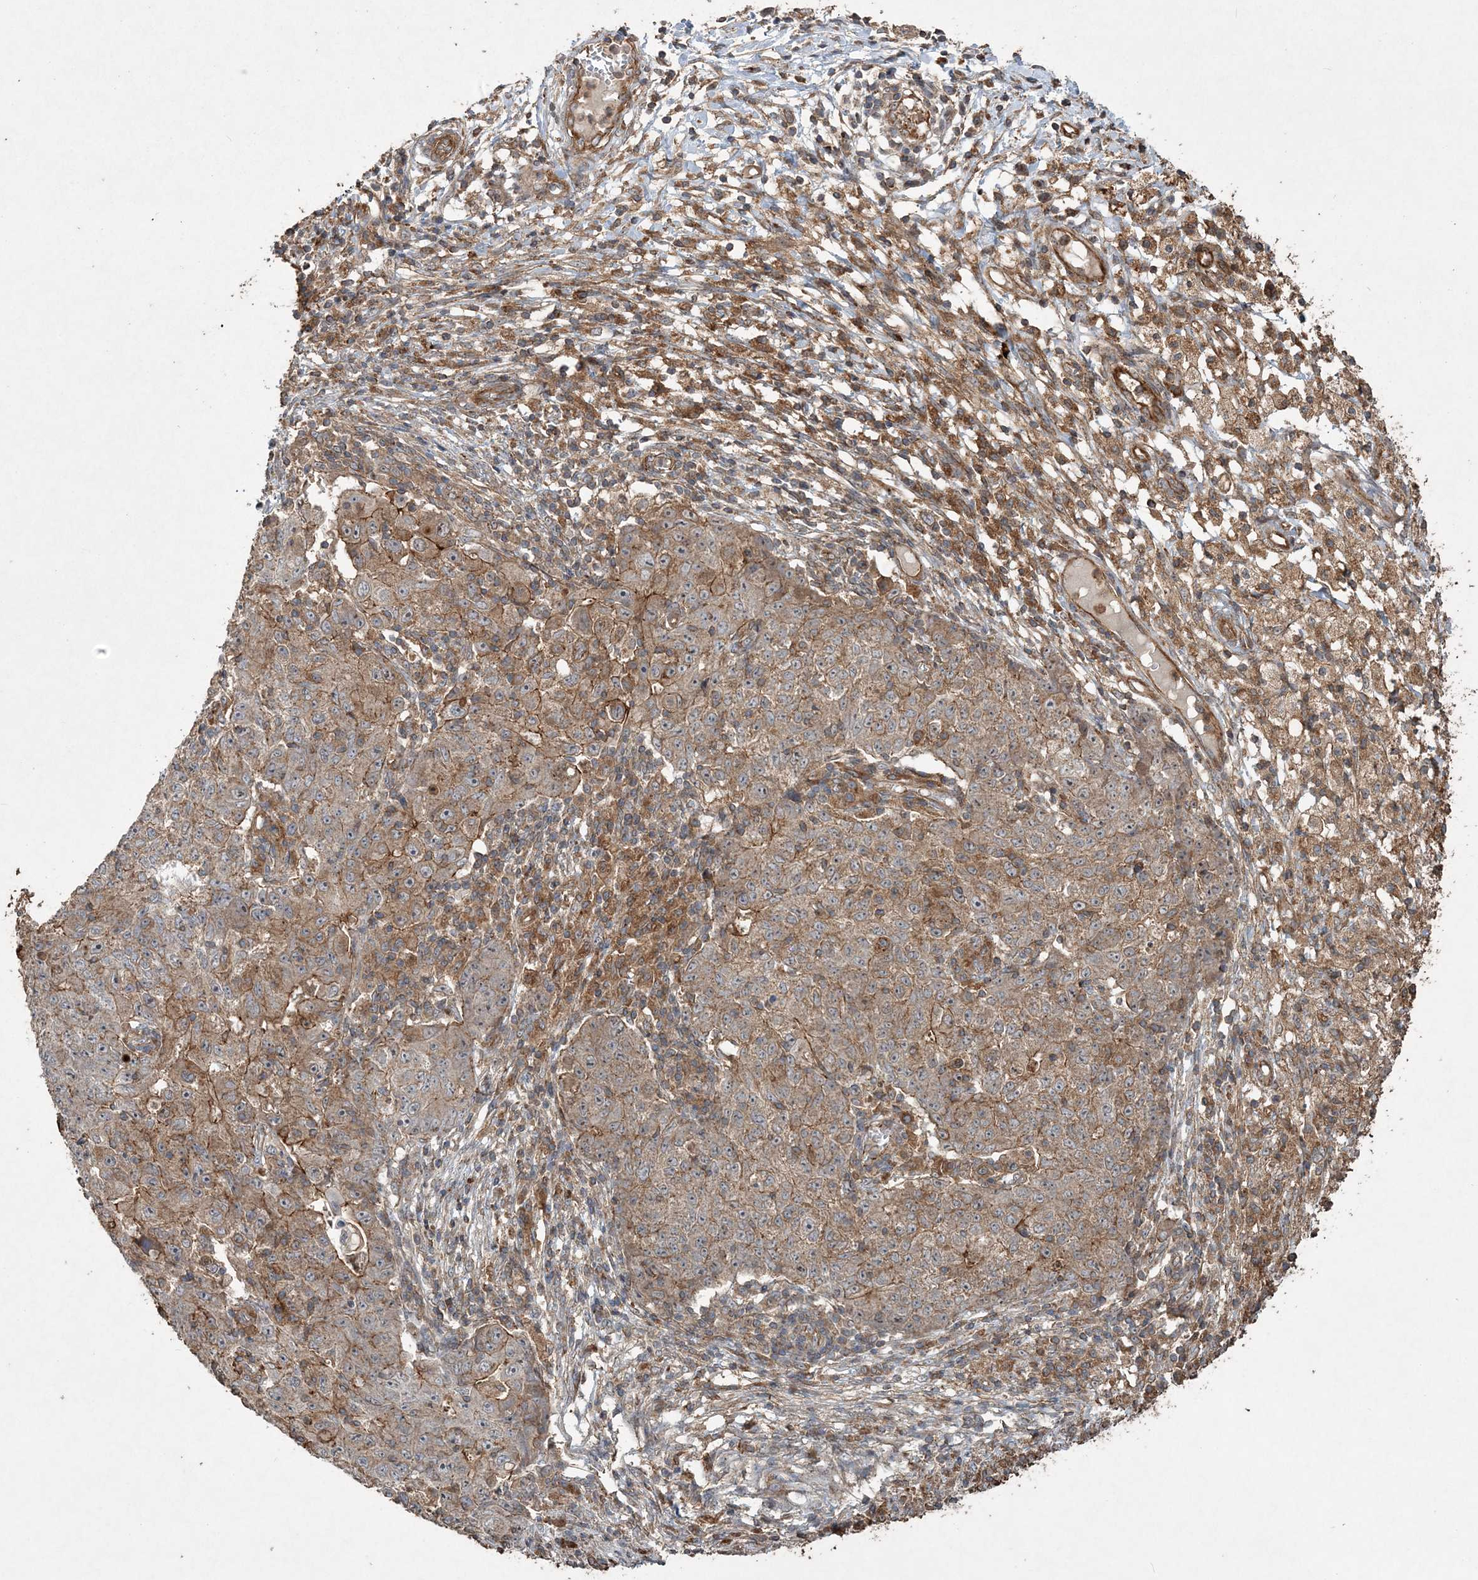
{"staining": {"intensity": "weak", "quantity": ">75%", "location": "cytoplasmic/membranous"}, "tissue": "ovarian cancer", "cell_type": "Tumor cells", "image_type": "cancer", "snomed": [{"axis": "morphology", "description": "Carcinoma, endometroid"}, {"axis": "topography", "description": "Ovary"}], "caption": "Ovarian endometroid carcinoma stained with immunohistochemistry (IHC) reveals weak cytoplasmic/membranous staining in about >75% of tumor cells.", "gene": "TTC7A", "patient": {"sex": "female", "age": 42}}